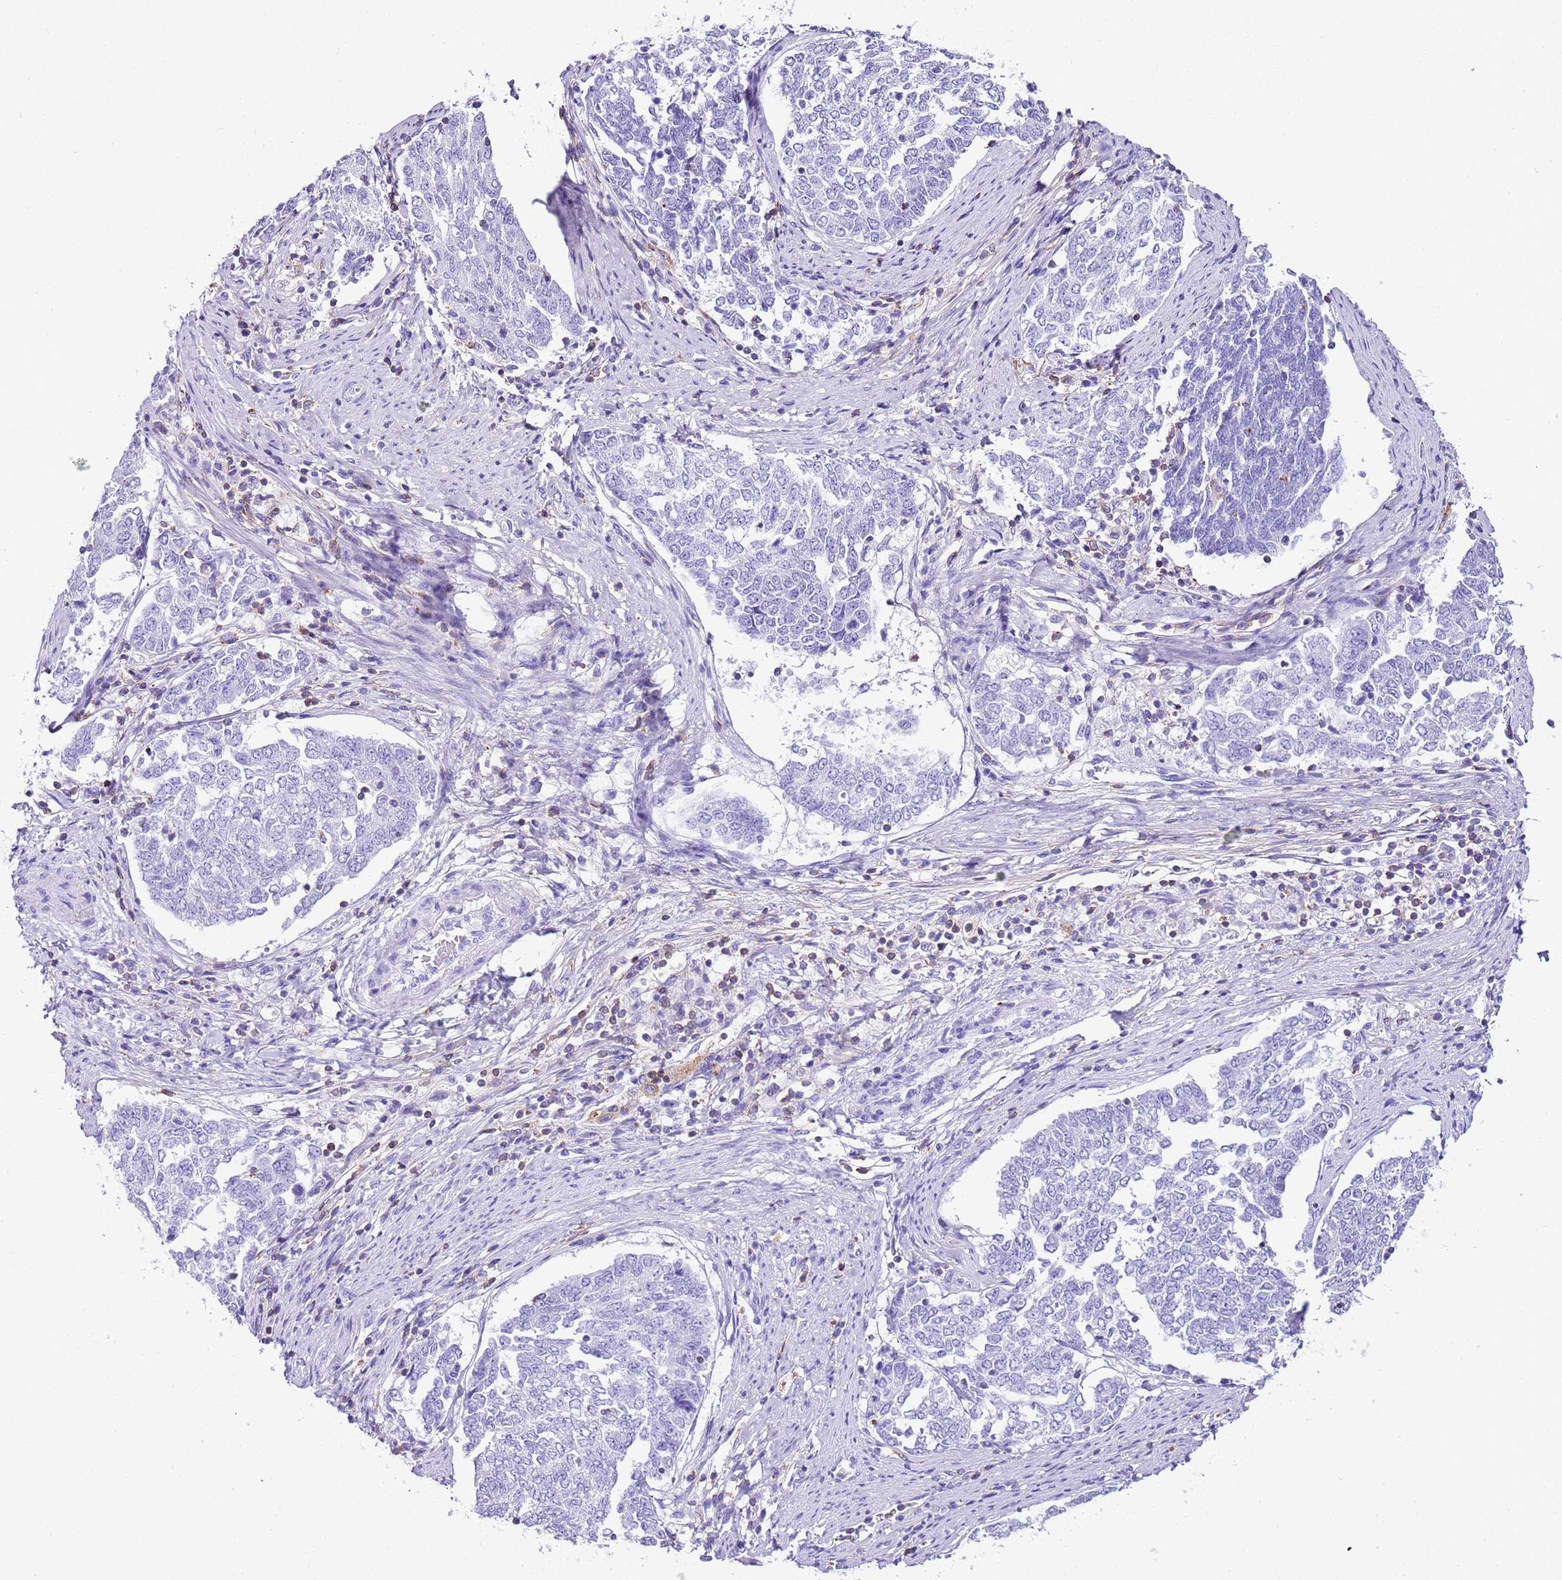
{"staining": {"intensity": "negative", "quantity": "none", "location": "none"}, "tissue": "endometrial cancer", "cell_type": "Tumor cells", "image_type": "cancer", "snomed": [{"axis": "morphology", "description": "Adenocarcinoma, NOS"}, {"axis": "topography", "description": "Endometrium"}], "caption": "There is no significant expression in tumor cells of endometrial cancer (adenocarcinoma).", "gene": "CNN2", "patient": {"sex": "female", "age": 80}}